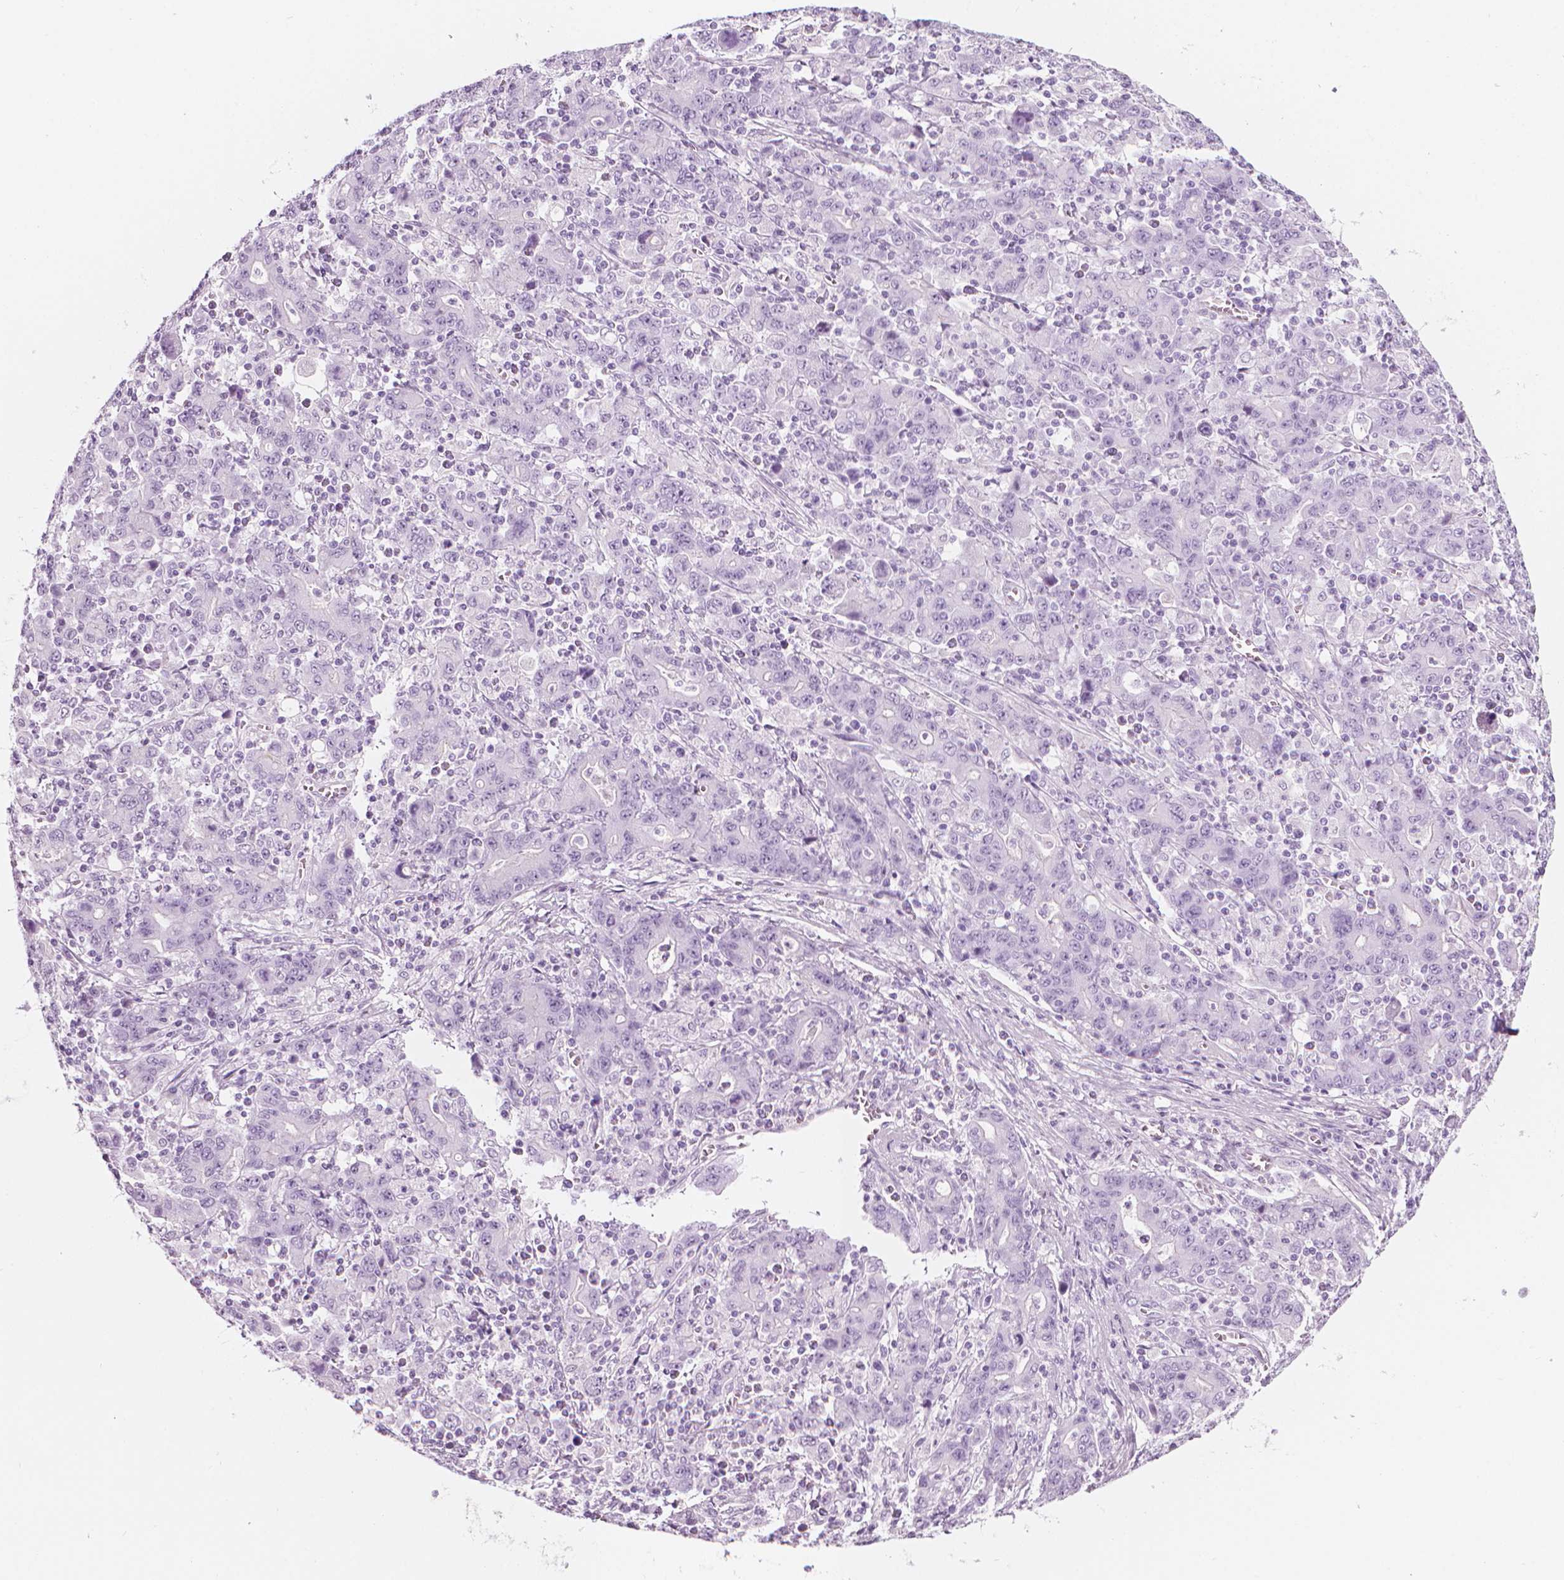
{"staining": {"intensity": "negative", "quantity": "none", "location": "none"}, "tissue": "stomach cancer", "cell_type": "Tumor cells", "image_type": "cancer", "snomed": [{"axis": "morphology", "description": "Adenocarcinoma, NOS"}, {"axis": "topography", "description": "Stomach, upper"}], "caption": "Immunohistochemistry (IHC) image of neoplastic tissue: adenocarcinoma (stomach) stained with DAB reveals no significant protein positivity in tumor cells.", "gene": "SCG3", "patient": {"sex": "male", "age": 69}}